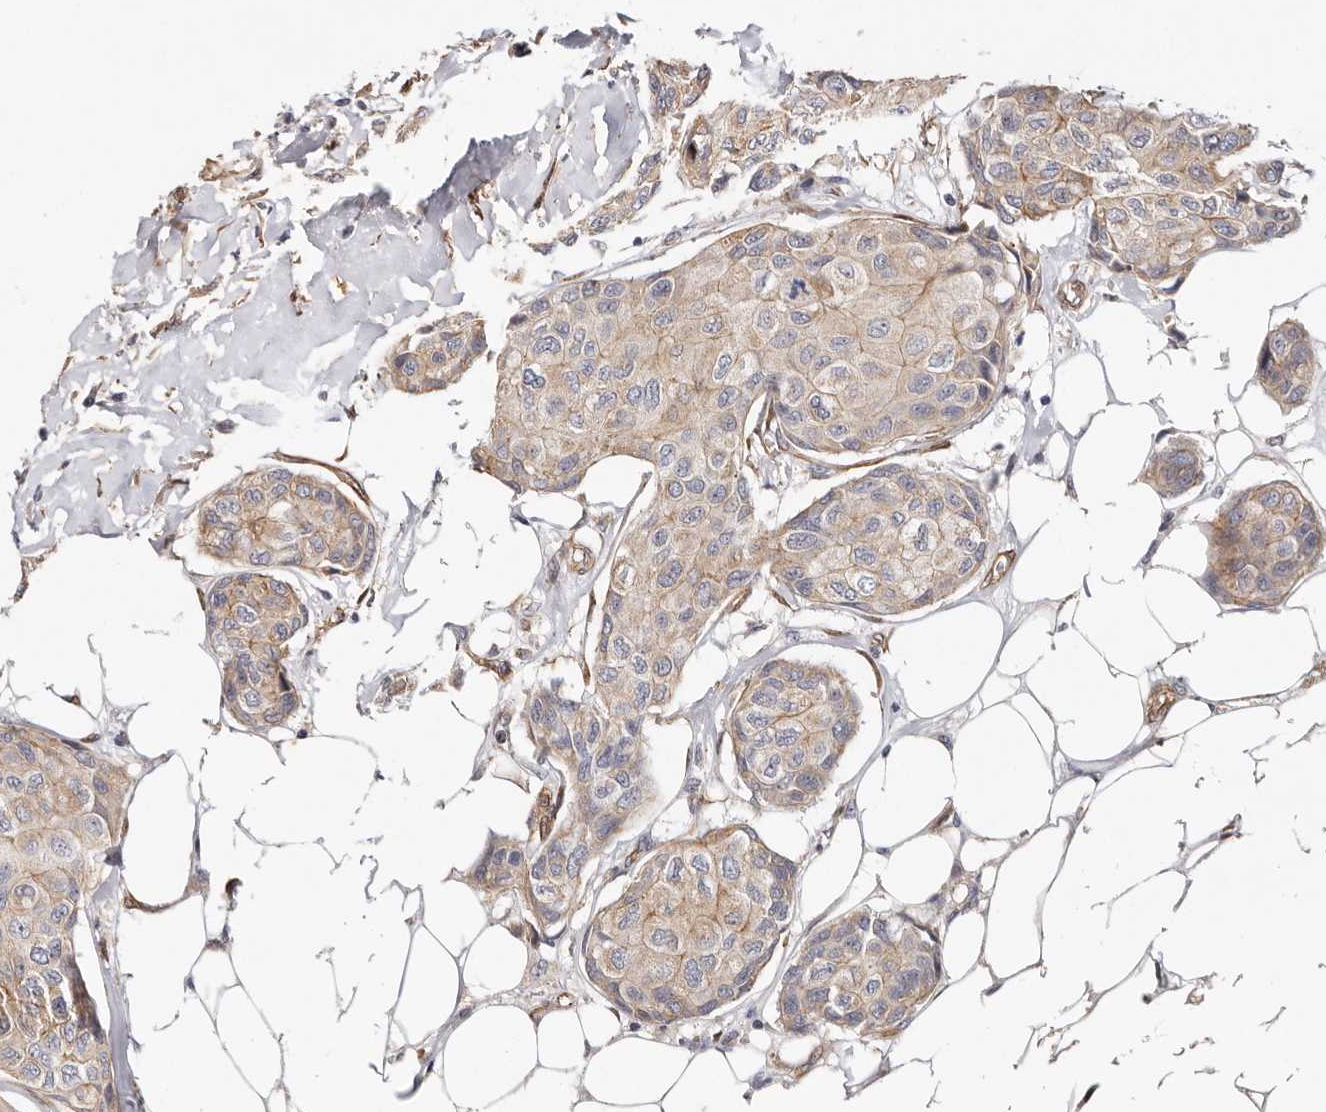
{"staining": {"intensity": "moderate", "quantity": ">75%", "location": "cytoplasmic/membranous"}, "tissue": "breast cancer", "cell_type": "Tumor cells", "image_type": "cancer", "snomed": [{"axis": "morphology", "description": "Duct carcinoma"}, {"axis": "topography", "description": "Breast"}], "caption": "Human breast cancer (intraductal carcinoma) stained with a protein marker shows moderate staining in tumor cells.", "gene": "EPHX3", "patient": {"sex": "female", "age": 80}}